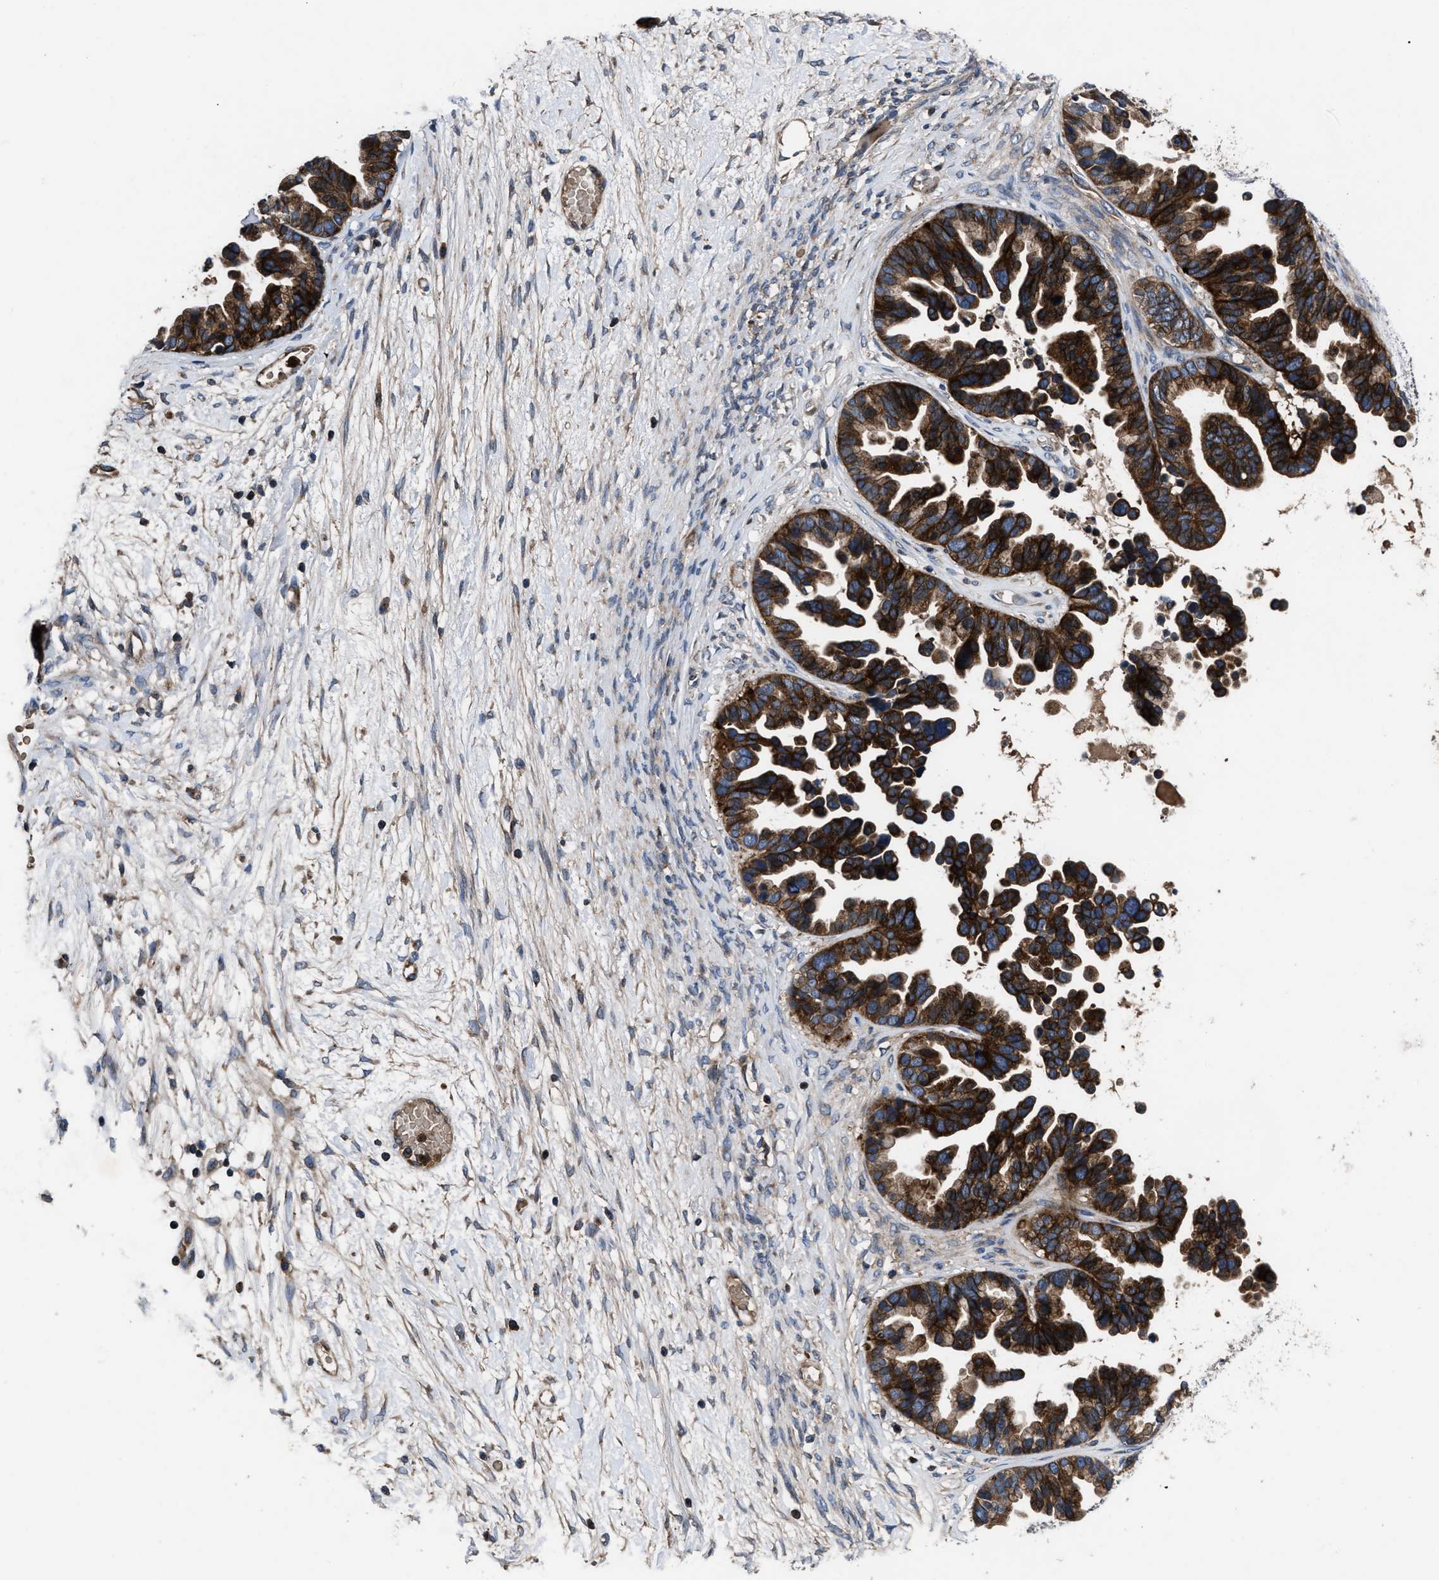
{"staining": {"intensity": "strong", "quantity": ">75%", "location": "cytoplasmic/membranous"}, "tissue": "ovarian cancer", "cell_type": "Tumor cells", "image_type": "cancer", "snomed": [{"axis": "morphology", "description": "Cystadenocarcinoma, serous, NOS"}, {"axis": "topography", "description": "Ovary"}], "caption": "Strong cytoplasmic/membranous expression for a protein is identified in about >75% of tumor cells of ovarian serous cystadenocarcinoma using immunohistochemistry (IHC).", "gene": "YBEY", "patient": {"sex": "female", "age": 56}}